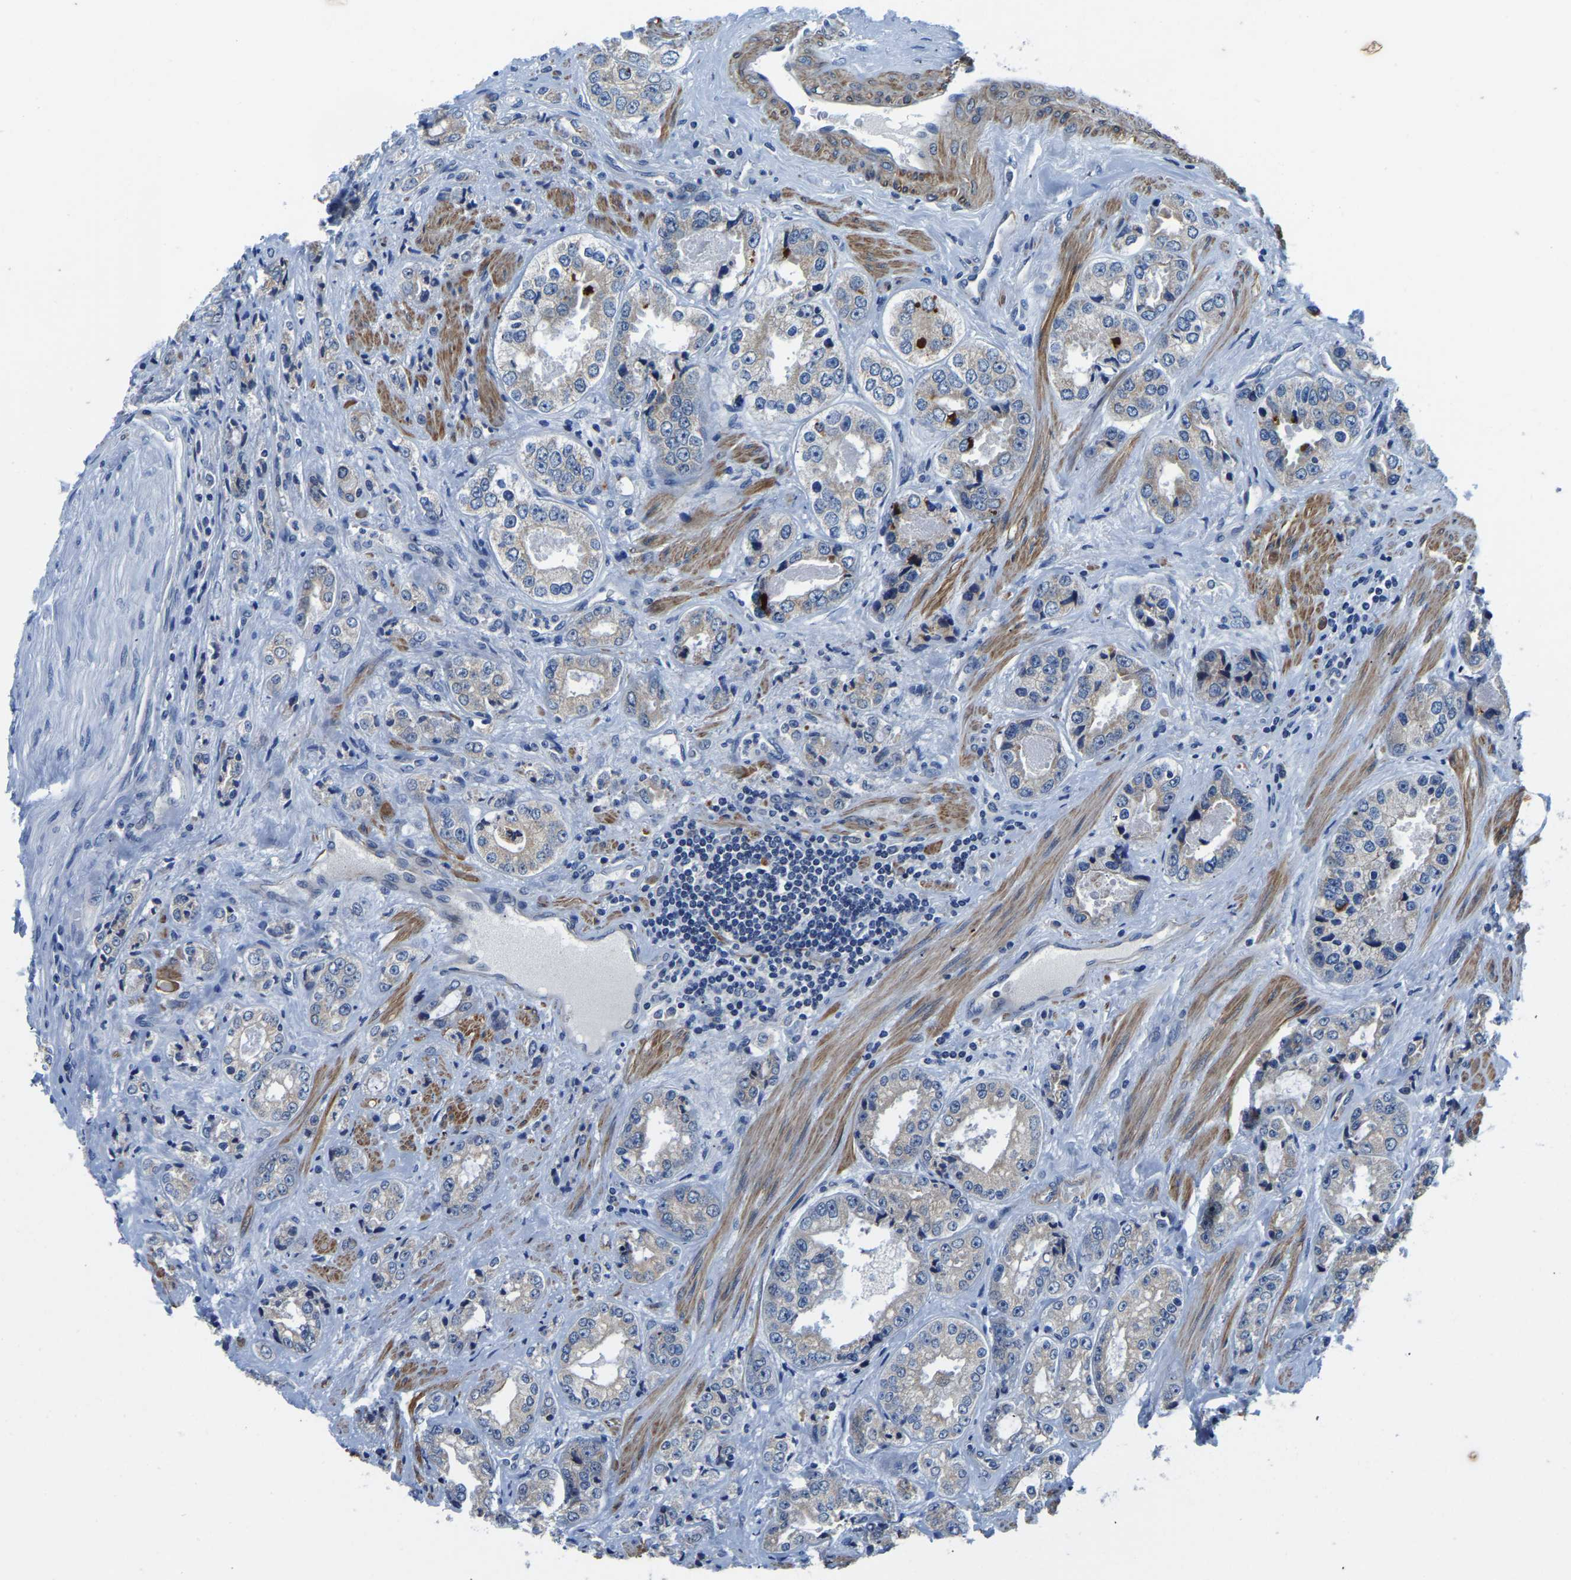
{"staining": {"intensity": "negative", "quantity": "none", "location": "none"}, "tissue": "prostate cancer", "cell_type": "Tumor cells", "image_type": "cancer", "snomed": [{"axis": "morphology", "description": "Adenocarcinoma, Low grade"}, {"axis": "topography", "description": "Prostate"}], "caption": "Prostate low-grade adenocarcinoma was stained to show a protein in brown. There is no significant expression in tumor cells.", "gene": "LIAS", "patient": {"sex": "male", "age": 72}}